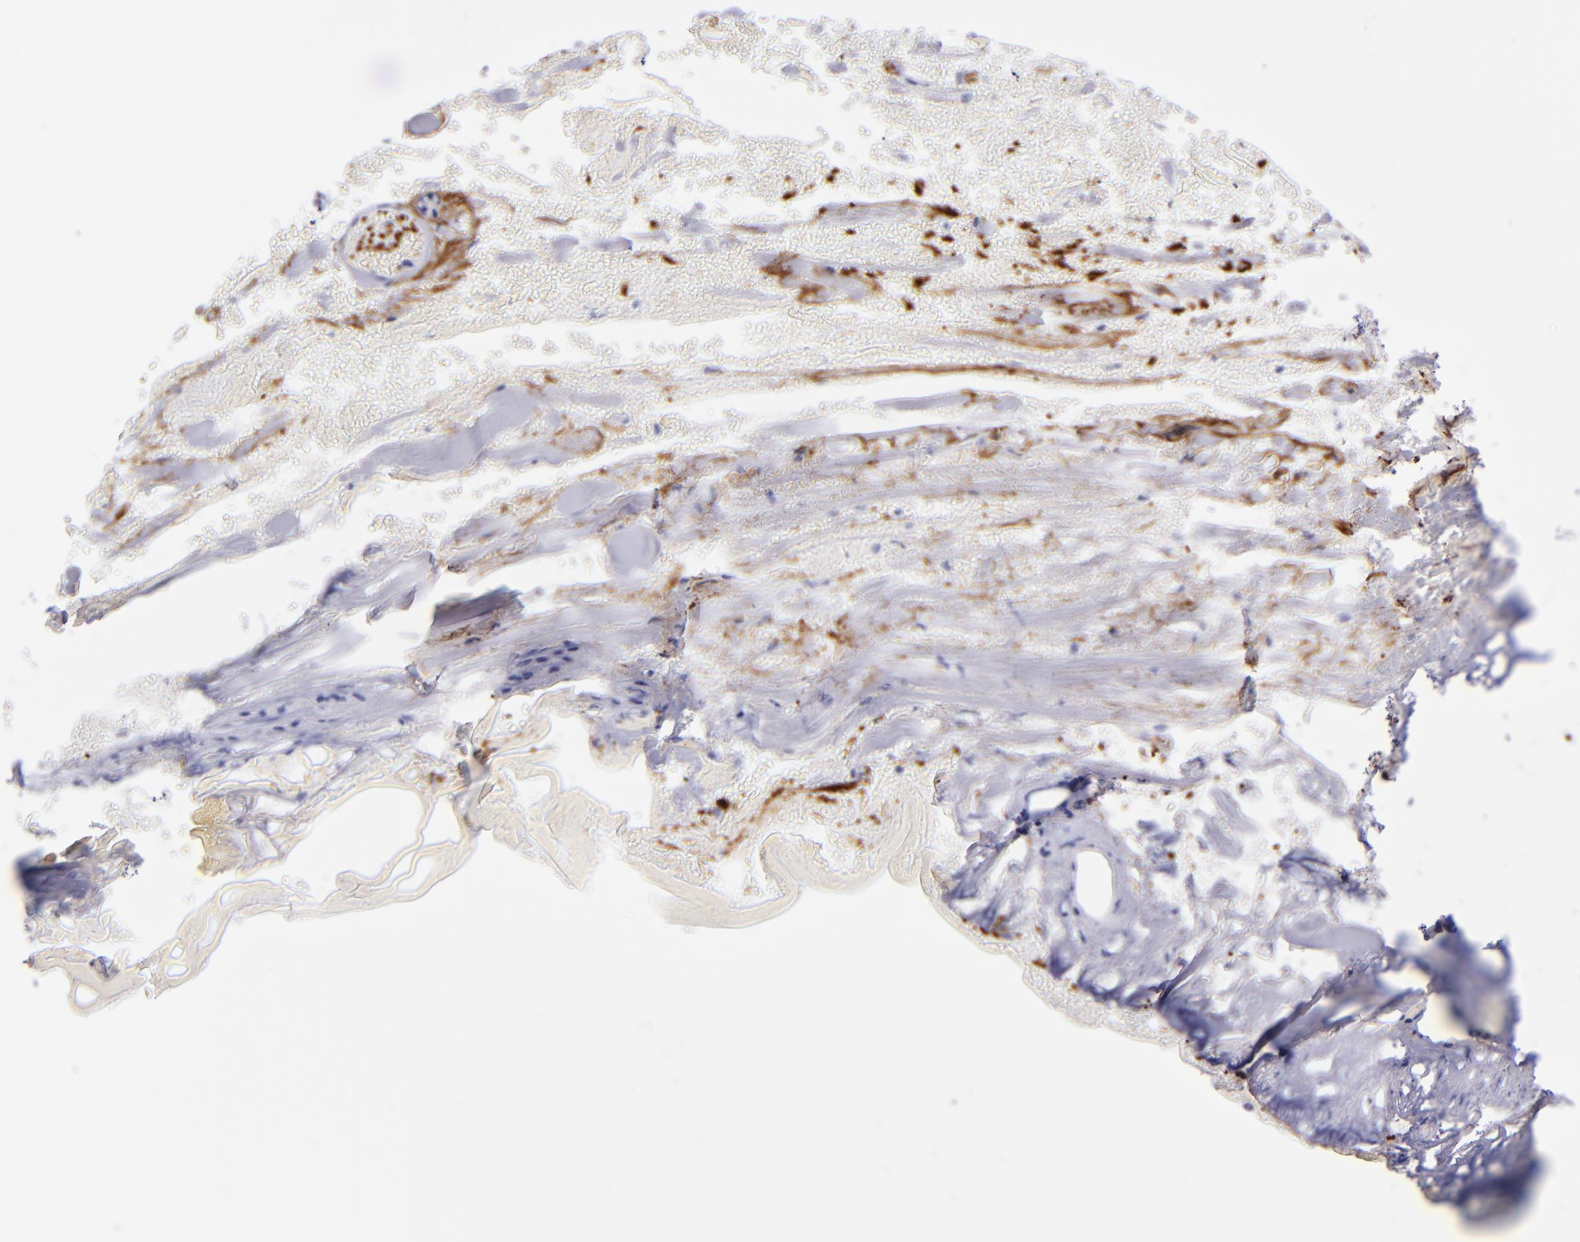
{"staining": {"intensity": "negative", "quantity": "none", "location": "none"}, "tissue": "skin", "cell_type": "Epidermal cells", "image_type": "normal", "snomed": [{"axis": "morphology", "description": "Normal tissue, NOS"}, {"axis": "morphology", "description": "Hemorrhoids"}, {"axis": "morphology", "description": "Inflammation, NOS"}, {"axis": "topography", "description": "Anal"}], "caption": "This is an immunohistochemistry photomicrograph of normal human skin. There is no staining in epidermal cells.", "gene": "EFCAB13", "patient": {"sex": "male", "age": 60}}